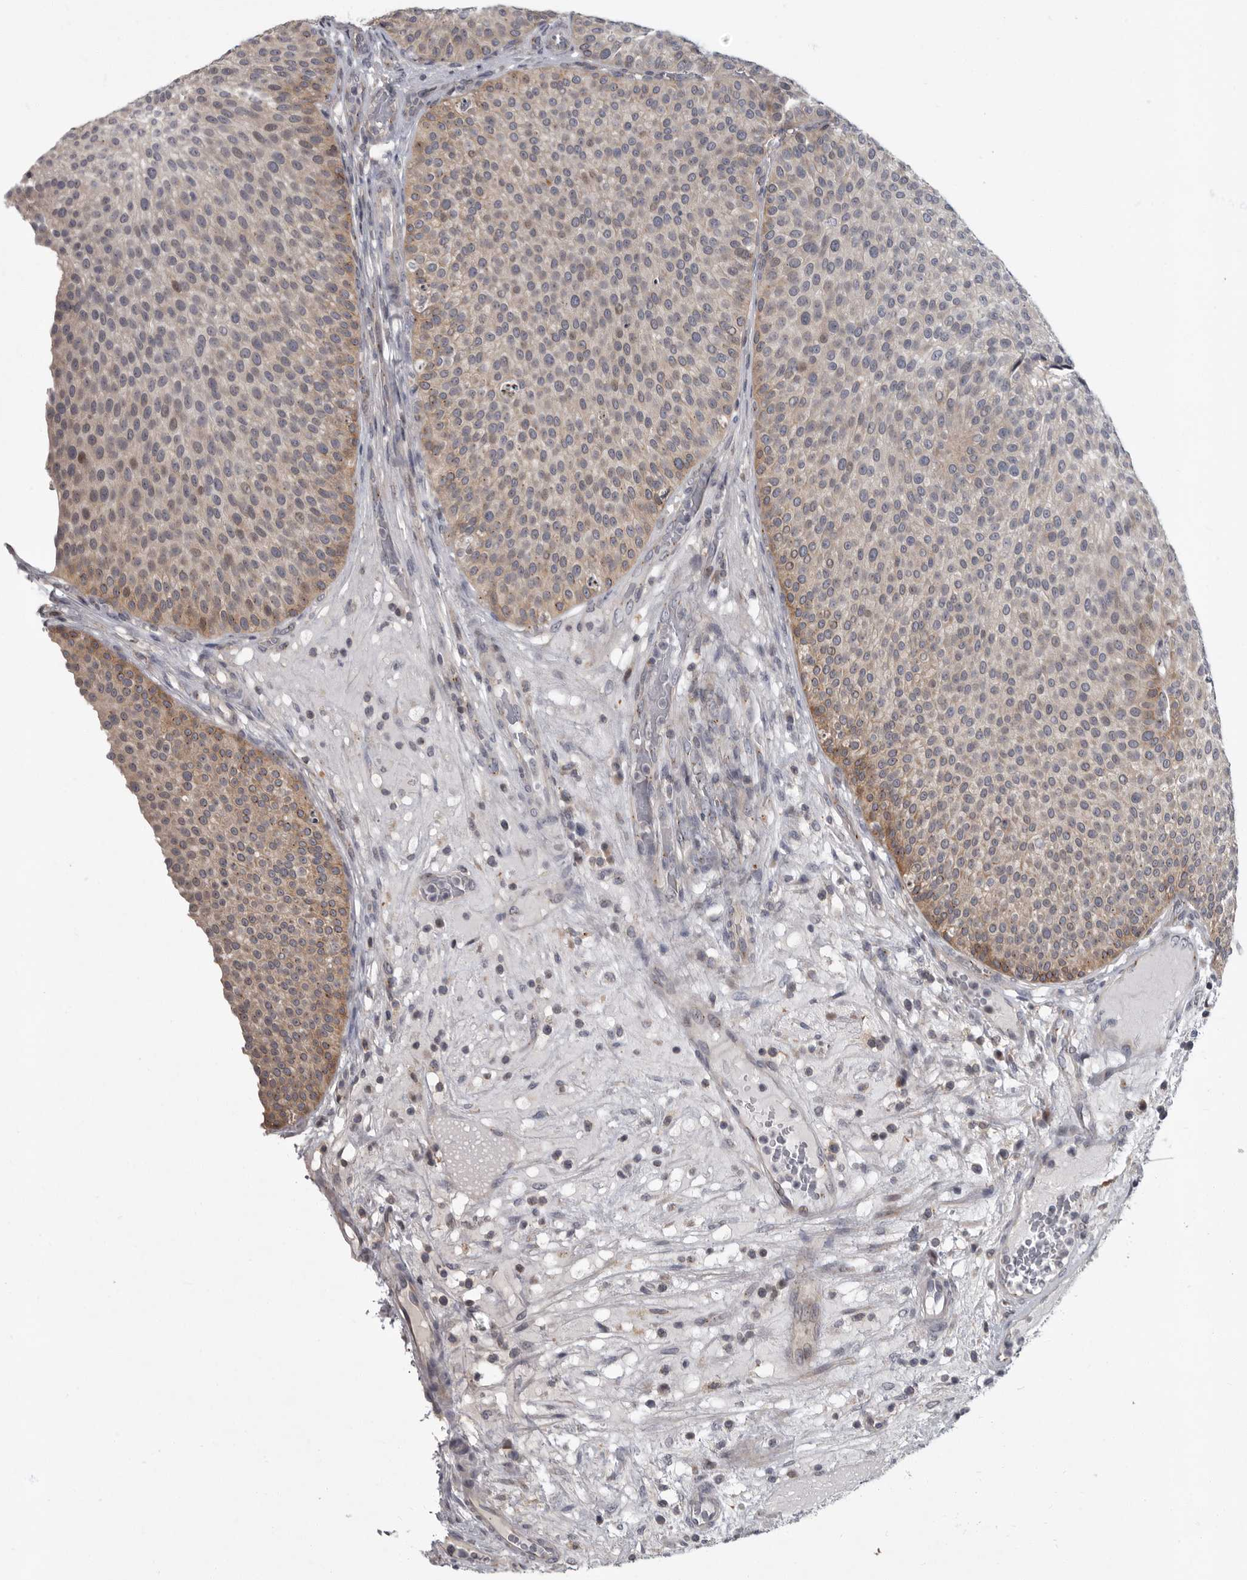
{"staining": {"intensity": "weak", "quantity": "<25%", "location": "cytoplasmic/membranous"}, "tissue": "urothelial cancer", "cell_type": "Tumor cells", "image_type": "cancer", "snomed": [{"axis": "morphology", "description": "Normal tissue, NOS"}, {"axis": "morphology", "description": "Urothelial carcinoma, Low grade"}, {"axis": "topography", "description": "Smooth muscle"}, {"axis": "topography", "description": "Urinary bladder"}], "caption": "High power microscopy micrograph of an immunohistochemistry (IHC) image of low-grade urothelial carcinoma, revealing no significant staining in tumor cells.", "gene": "PDE7A", "patient": {"sex": "male", "age": 60}}